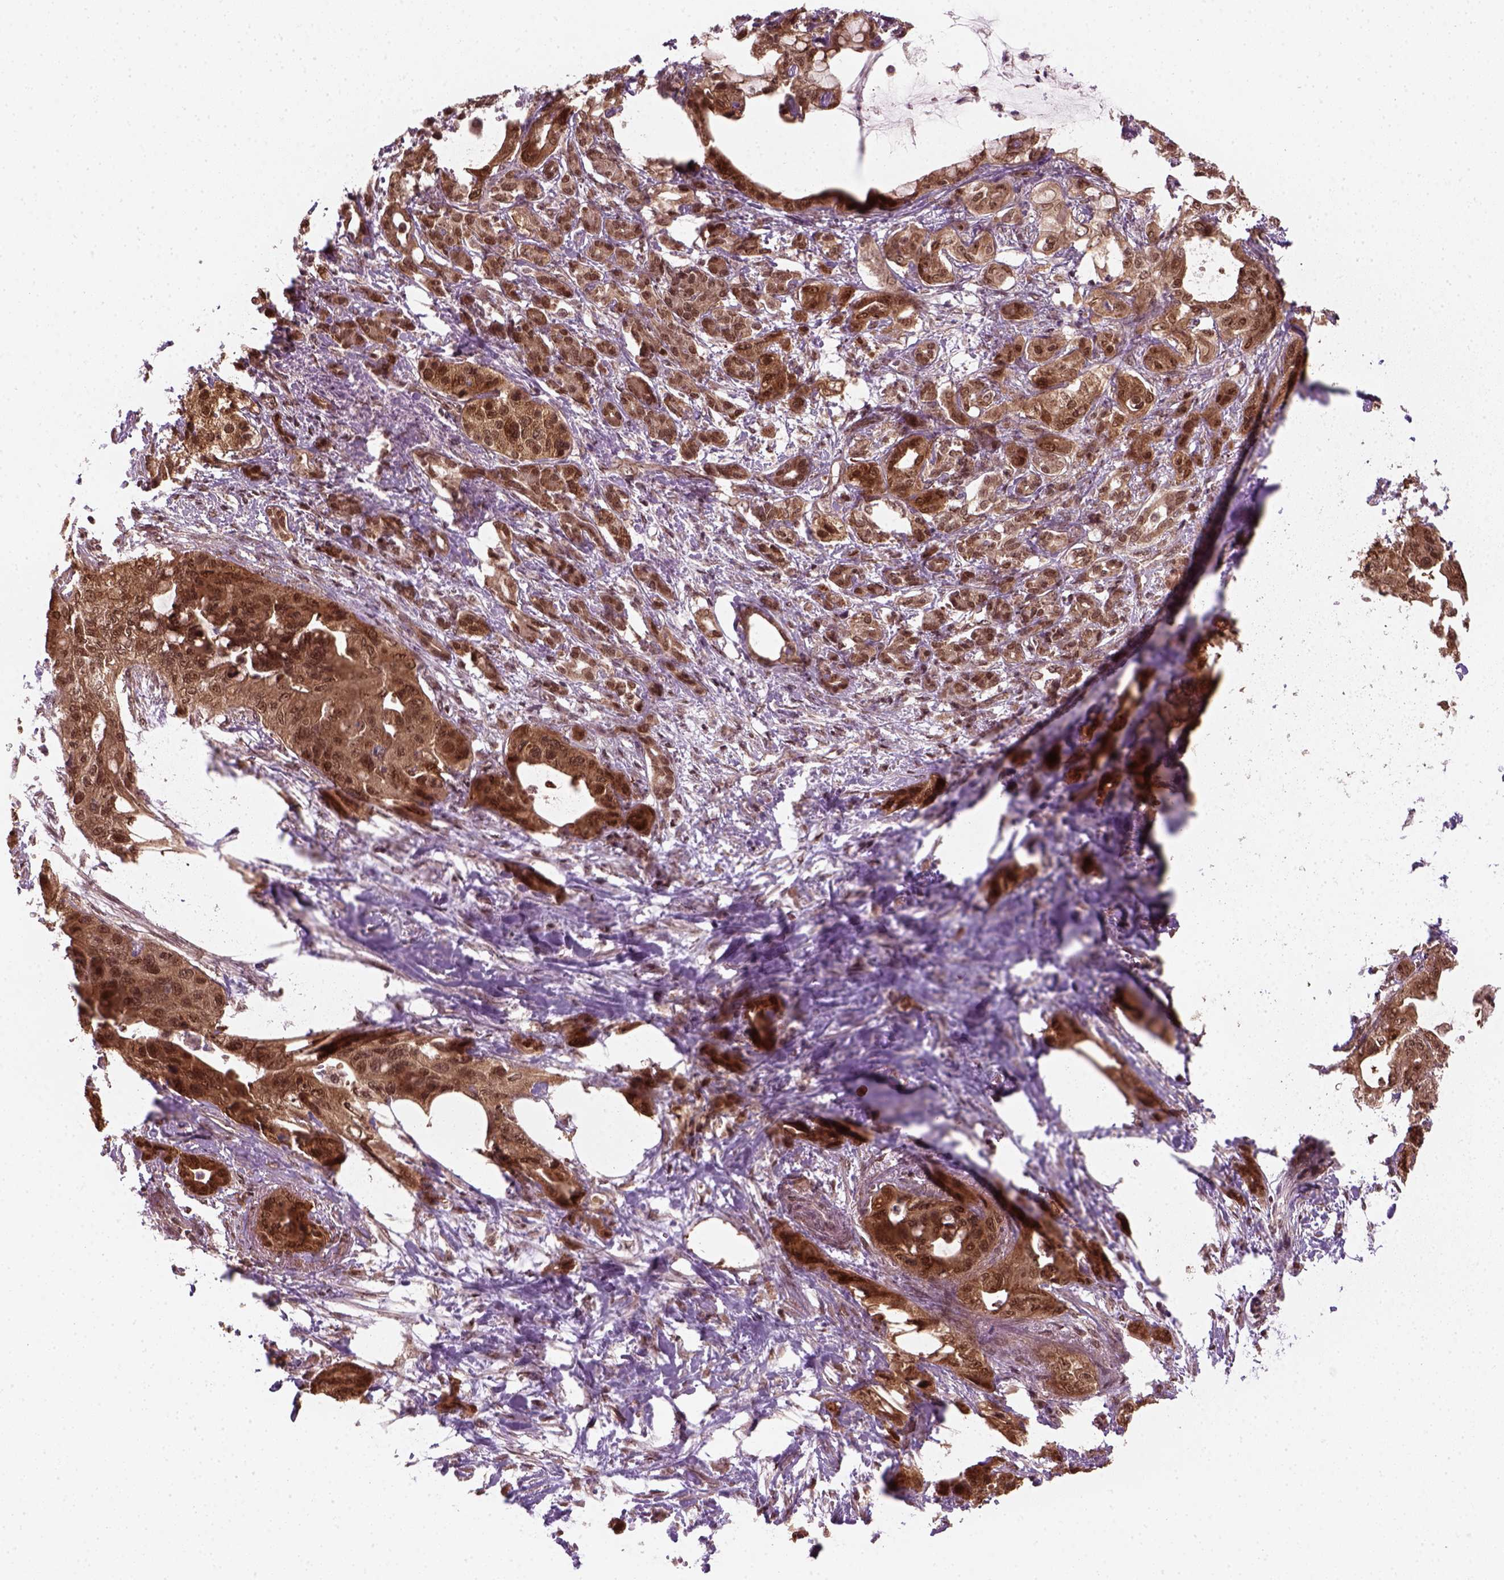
{"staining": {"intensity": "moderate", "quantity": ">75%", "location": "cytoplasmic/membranous,nuclear"}, "tissue": "pancreatic cancer", "cell_type": "Tumor cells", "image_type": "cancer", "snomed": [{"axis": "morphology", "description": "Adenocarcinoma, NOS"}, {"axis": "topography", "description": "Pancreas"}], "caption": "Immunohistochemistry staining of pancreatic adenocarcinoma, which shows medium levels of moderate cytoplasmic/membranous and nuclear expression in approximately >75% of tumor cells indicating moderate cytoplasmic/membranous and nuclear protein positivity. The staining was performed using DAB (brown) for protein detection and nuclei were counterstained in hematoxylin (blue).", "gene": "NUDT9", "patient": {"sex": "male", "age": 71}}